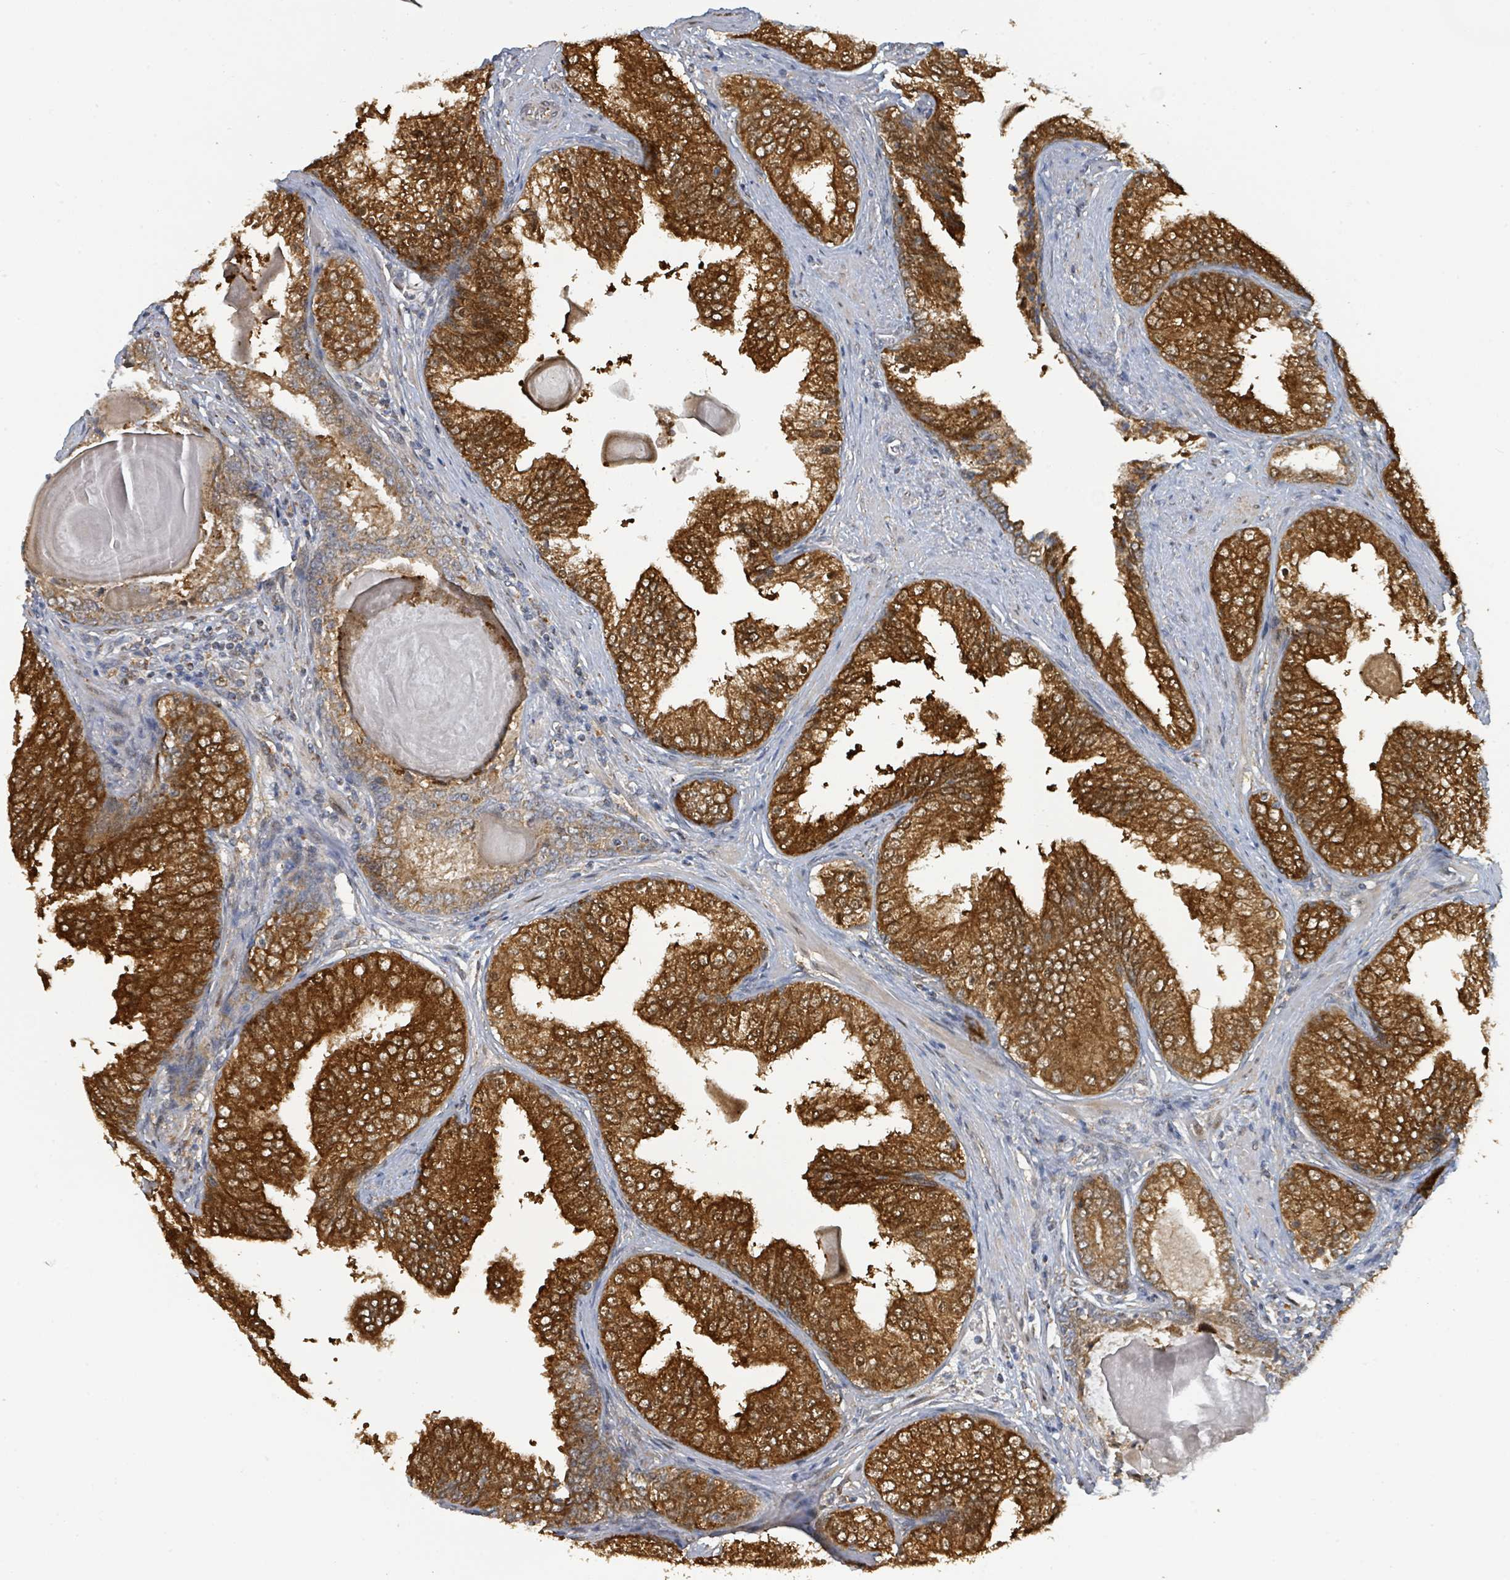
{"staining": {"intensity": "strong", "quantity": ">75%", "location": "cytoplasmic/membranous,nuclear"}, "tissue": "prostate cancer", "cell_type": "Tumor cells", "image_type": "cancer", "snomed": [{"axis": "morphology", "description": "Adenocarcinoma, High grade"}, {"axis": "topography", "description": "Prostate"}], "caption": "Prostate cancer (adenocarcinoma (high-grade)) stained for a protein (brown) demonstrates strong cytoplasmic/membranous and nuclear positive expression in about >75% of tumor cells.", "gene": "PSMB7", "patient": {"sex": "male", "age": 63}}